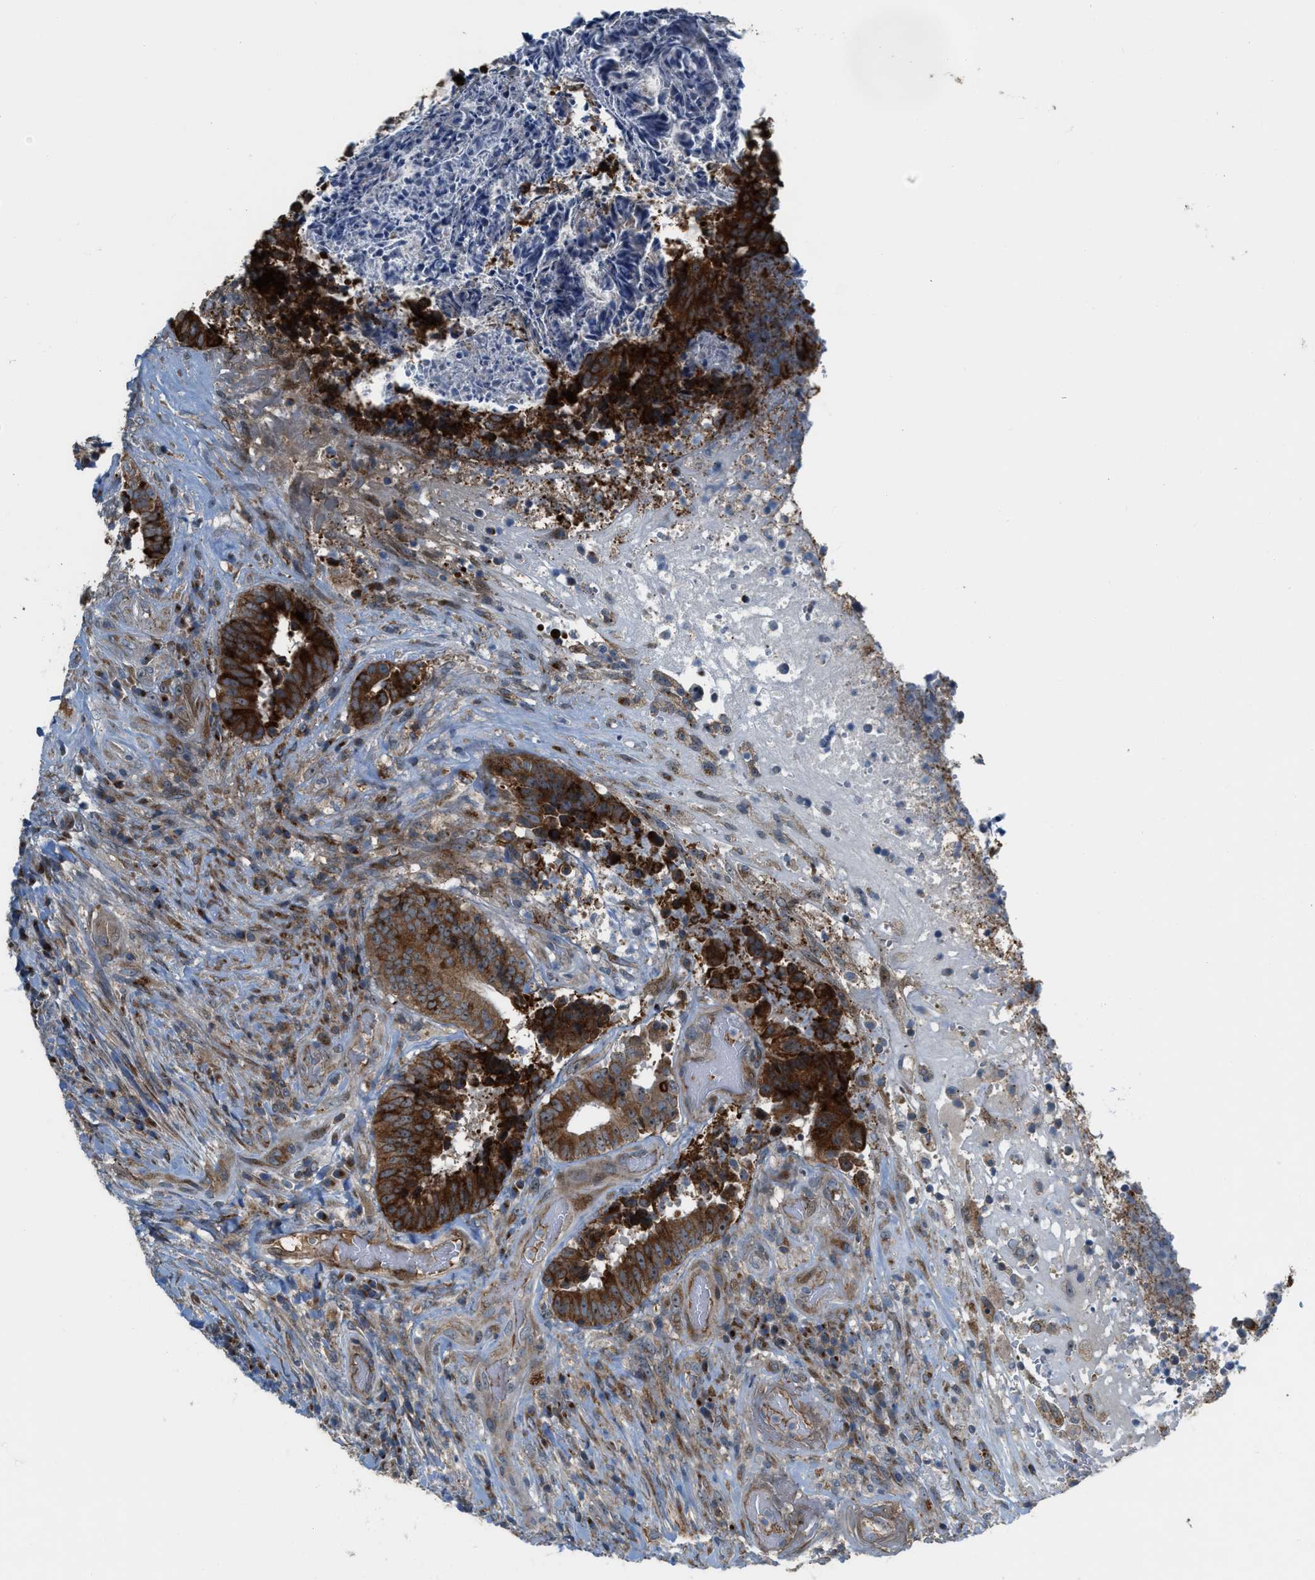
{"staining": {"intensity": "strong", "quantity": ">75%", "location": "cytoplasmic/membranous"}, "tissue": "colorectal cancer", "cell_type": "Tumor cells", "image_type": "cancer", "snomed": [{"axis": "morphology", "description": "Adenocarcinoma, NOS"}, {"axis": "topography", "description": "Rectum"}], "caption": "Brown immunohistochemical staining in adenocarcinoma (colorectal) exhibits strong cytoplasmic/membranous expression in about >75% of tumor cells.", "gene": "DIPK1A", "patient": {"sex": "male", "age": 72}}